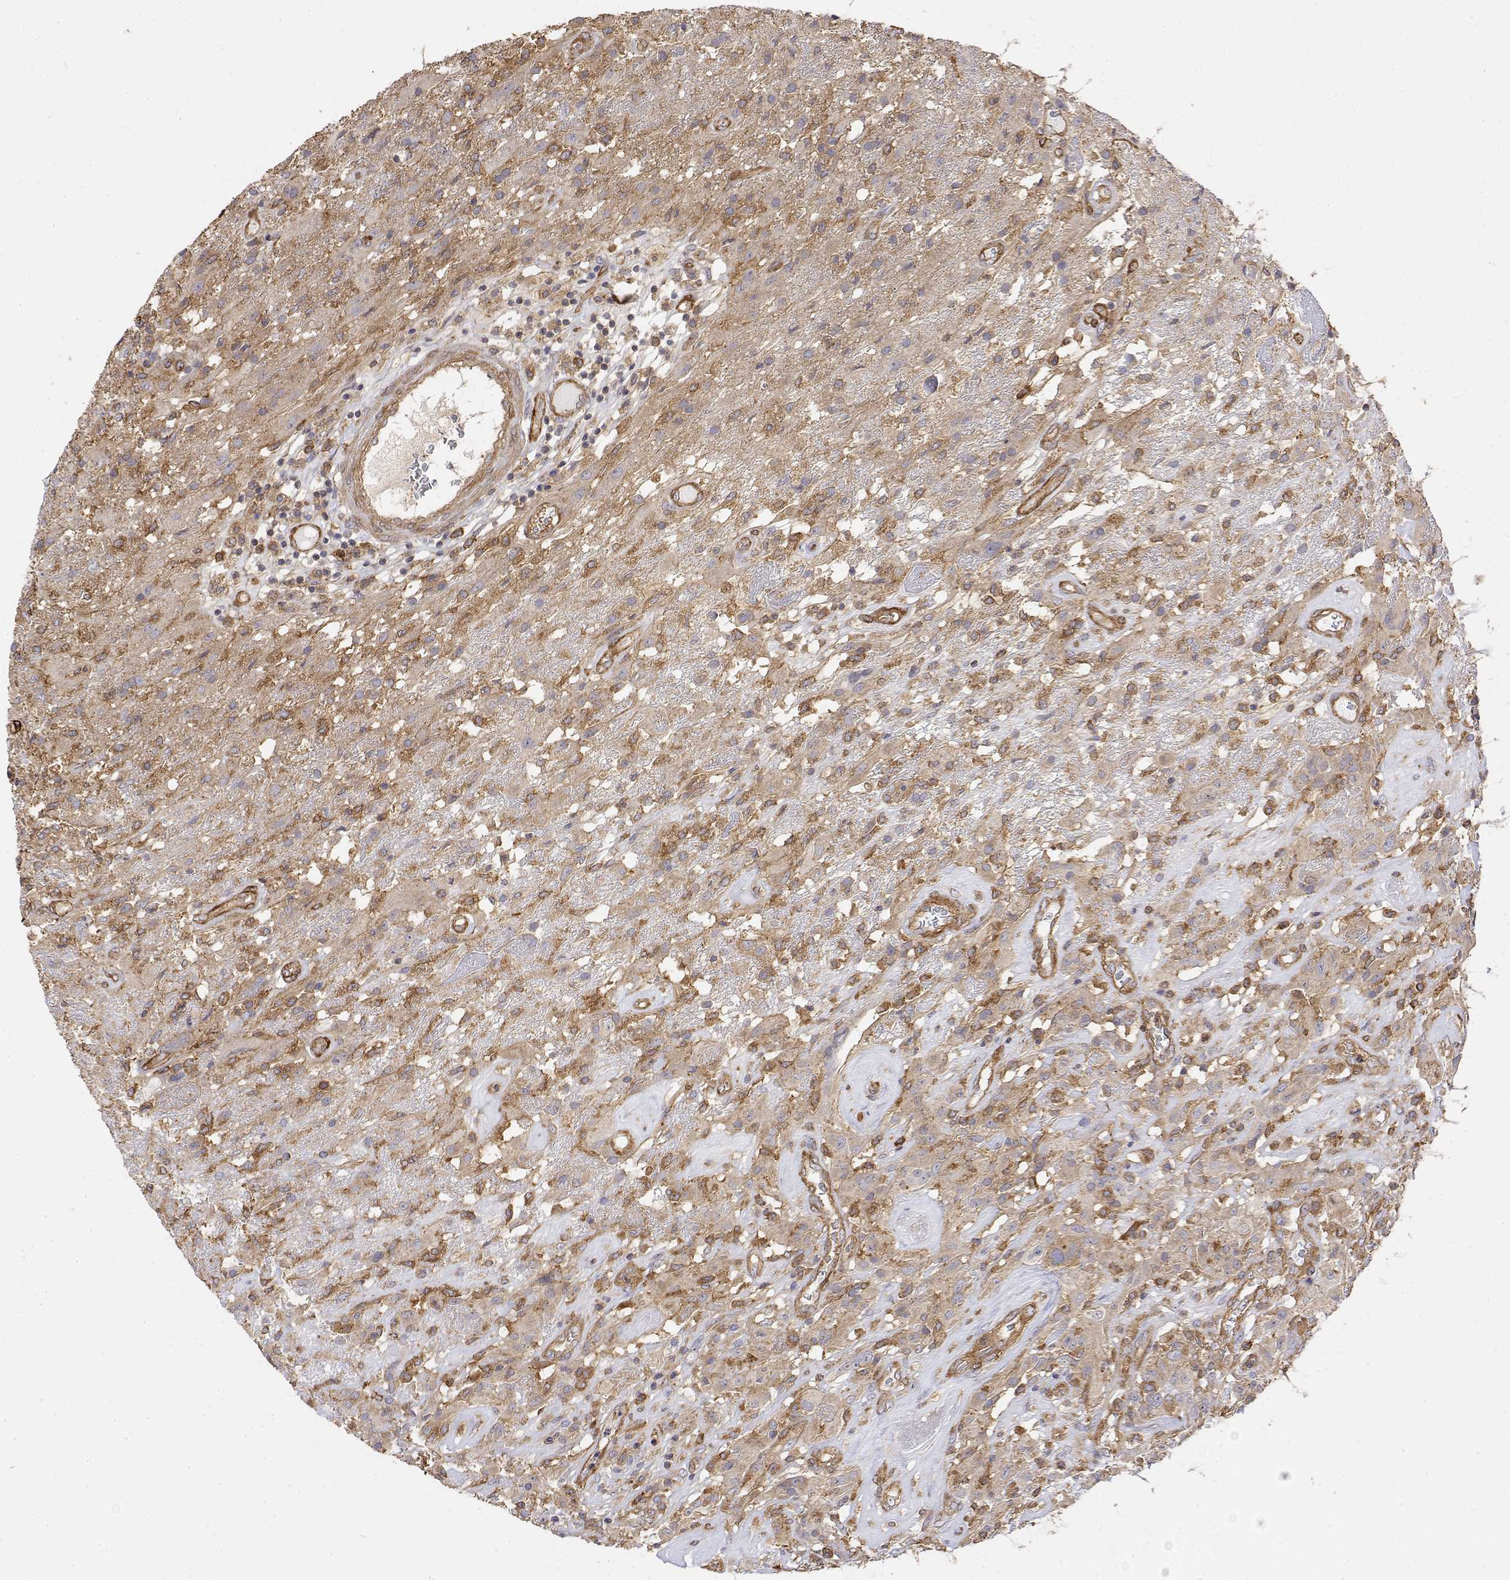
{"staining": {"intensity": "moderate", "quantity": "25%-75%", "location": "cytoplasmic/membranous"}, "tissue": "glioma", "cell_type": "Tumor cells", "image_type": "cancer", "snomed": [{"axis": "morphology", "description": "Glioma, malignant, High grade"}, {"axis": "topography", "description": "Brain"}], "caption": "An immunohistochemistry micrograph of tumor tissue is shown. Protein staining in brown shows moderate cytoplasmic/membranous positivity in malignant glioma (high-grade) within tumor cells.", "gene": "PACSIN2", "patient": {"sex": "male", "age": 46}}